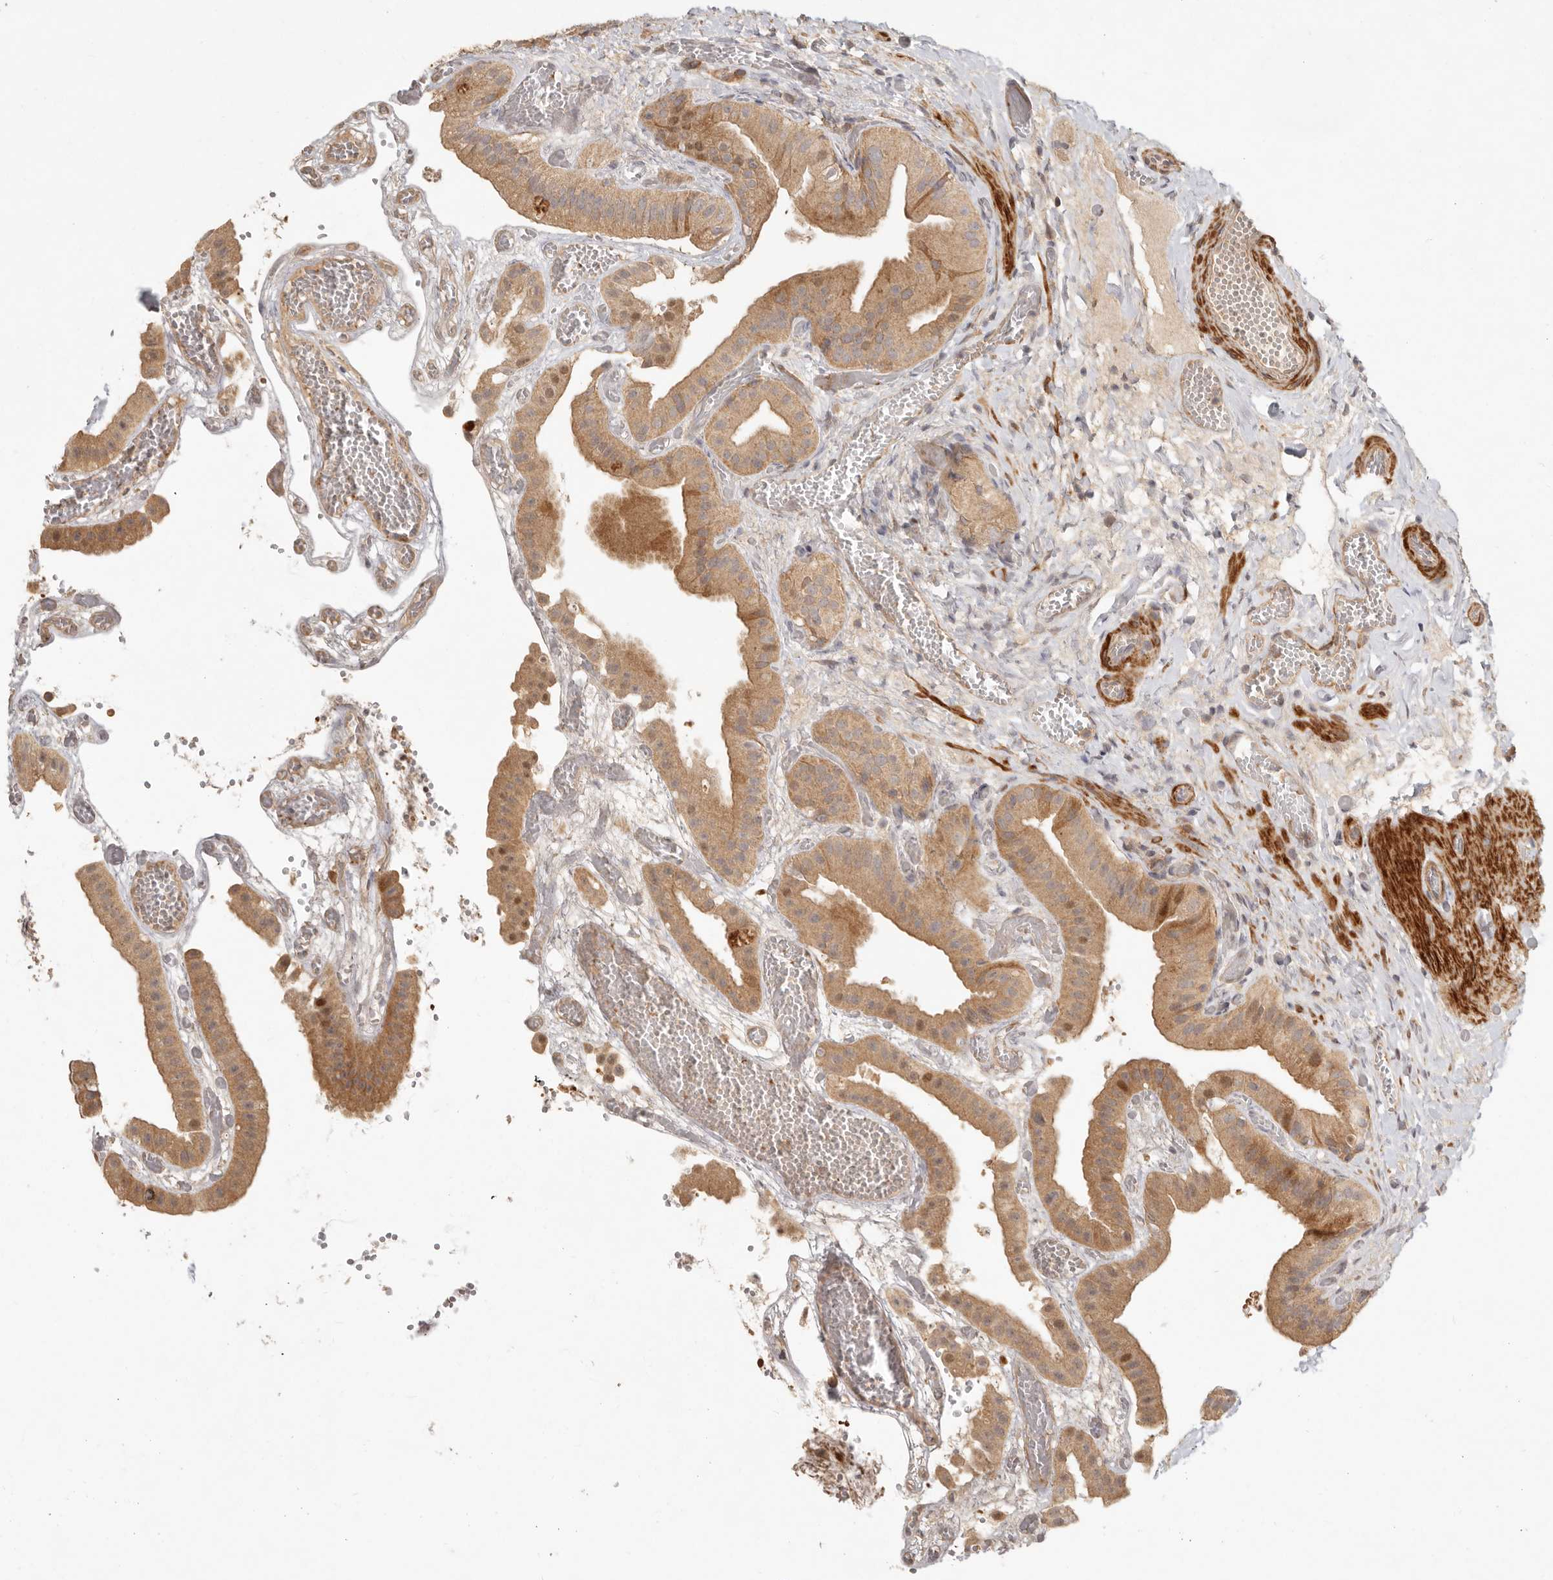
{"staining": {"intensity": "moderate", "quantity": ">75%", "location": "cytoplasmic/membranous"}, "tissue": "gallbladder", "cell_type": "Glandular cells", "image_type": "normal", "snomed": [{"axis": "morphology", "description": "Normal tissue, NOS"}, {"axis": "topography", "description": "Gallbladder"}], "caption": "DAB immunohistochemical staining of unremarkable gallbladder displays moderate cytoplasmic/membranous protein expression in approximately >75% of glandular cells.", "gene": "VIPR1", "patient": {"sex": "female", "age": 64}}